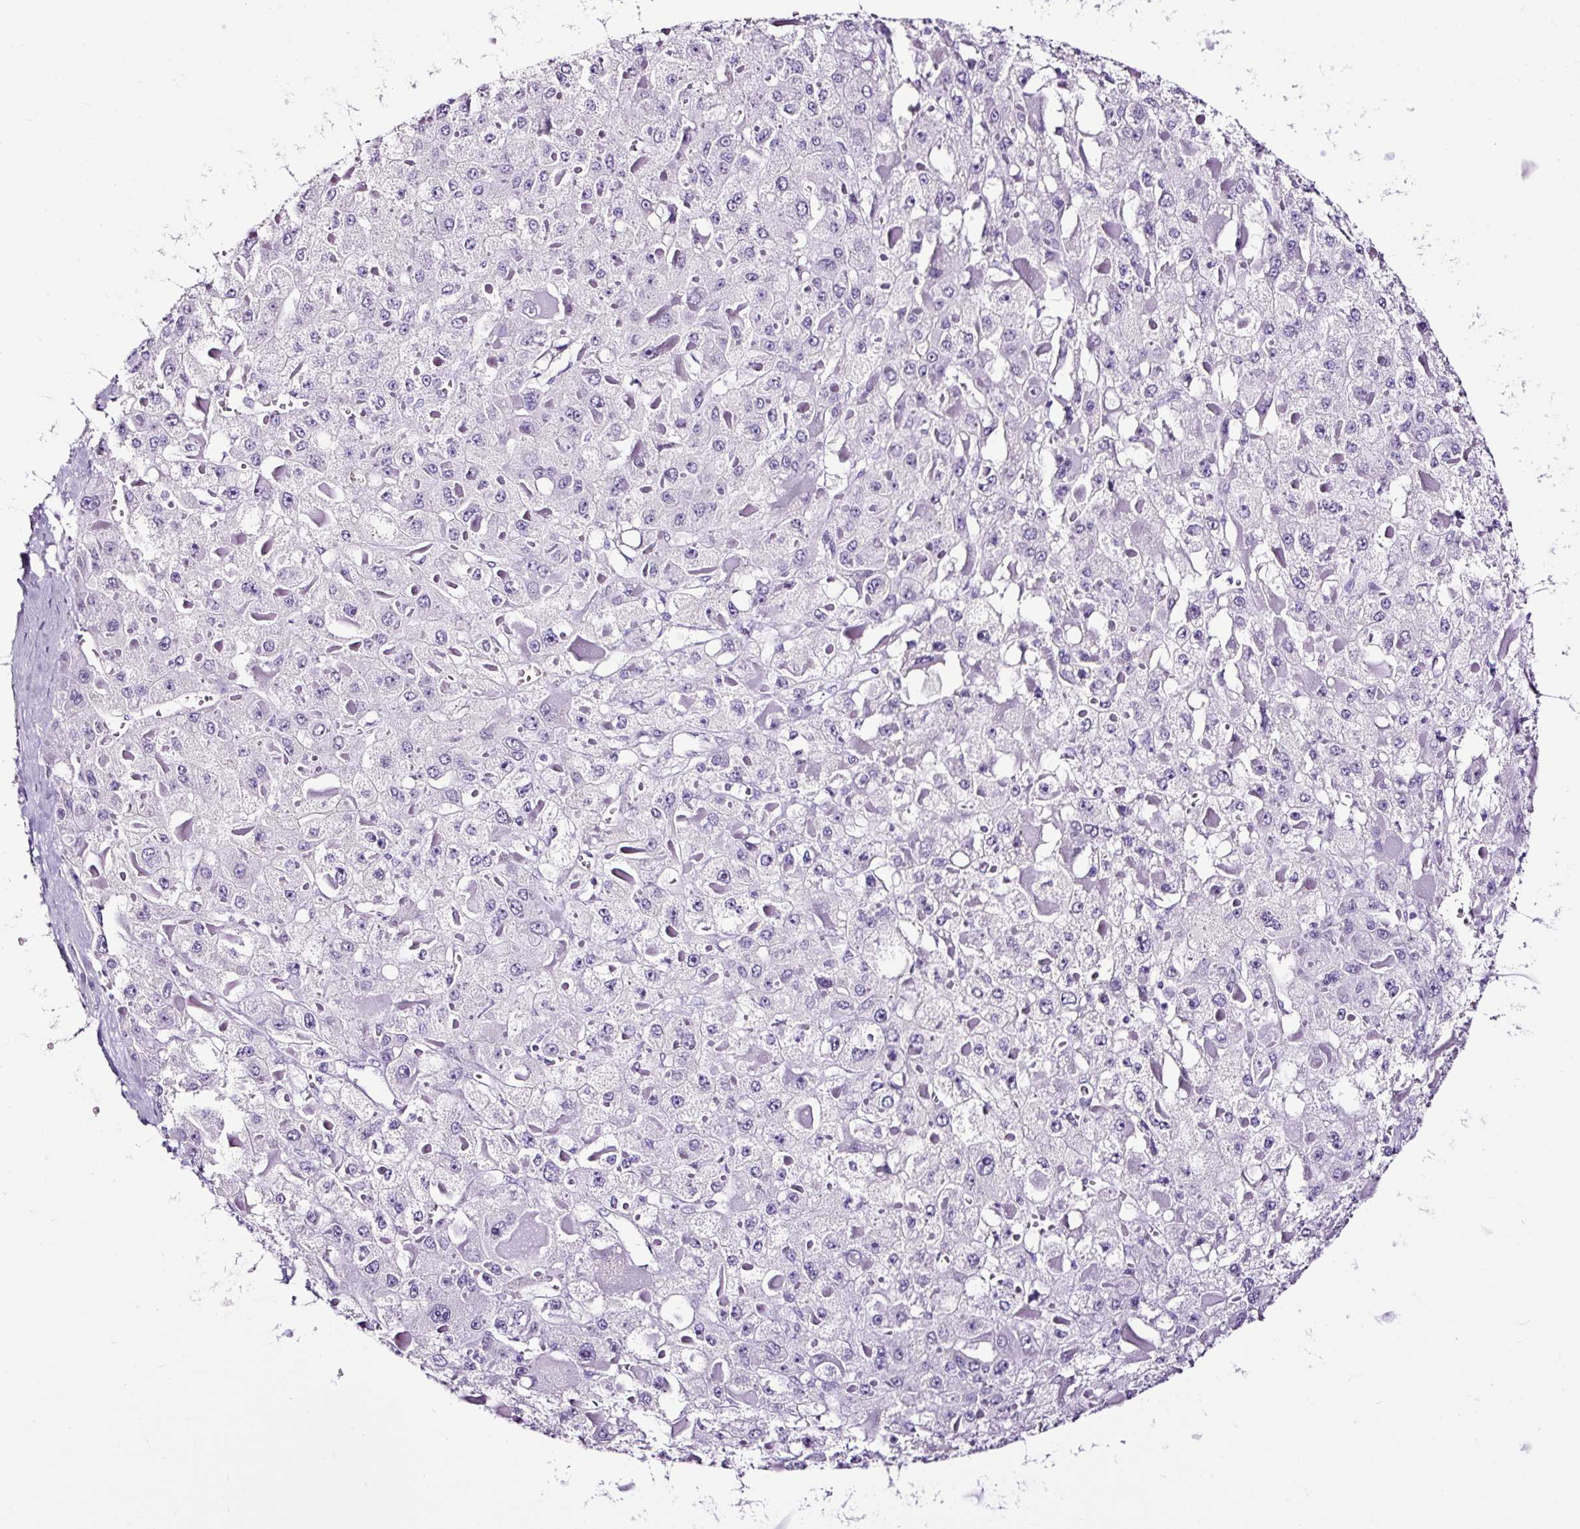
{"staining": {"intensity": "negative", "quantity": "none", "location": "none"}, "tissue": "liver cancer", "cell_type": "Tumor cells", "image_type": "cancer", "snomed": [{"axis": "morphology", "description": "Carcinoma, Hepatocellular, NOS"}, {"axis": "topography", "description": "Liver"}], "caption": "This histopathology image is of liver hepatocellular carcinoma stained with immunohistochemistry (IHC) to label a protein in brown with the nuclei are counter-stained blue. There is no staining in tumor cells.", "gene": "NPHS2", "patient": {"sex": "female", "age": 73}}